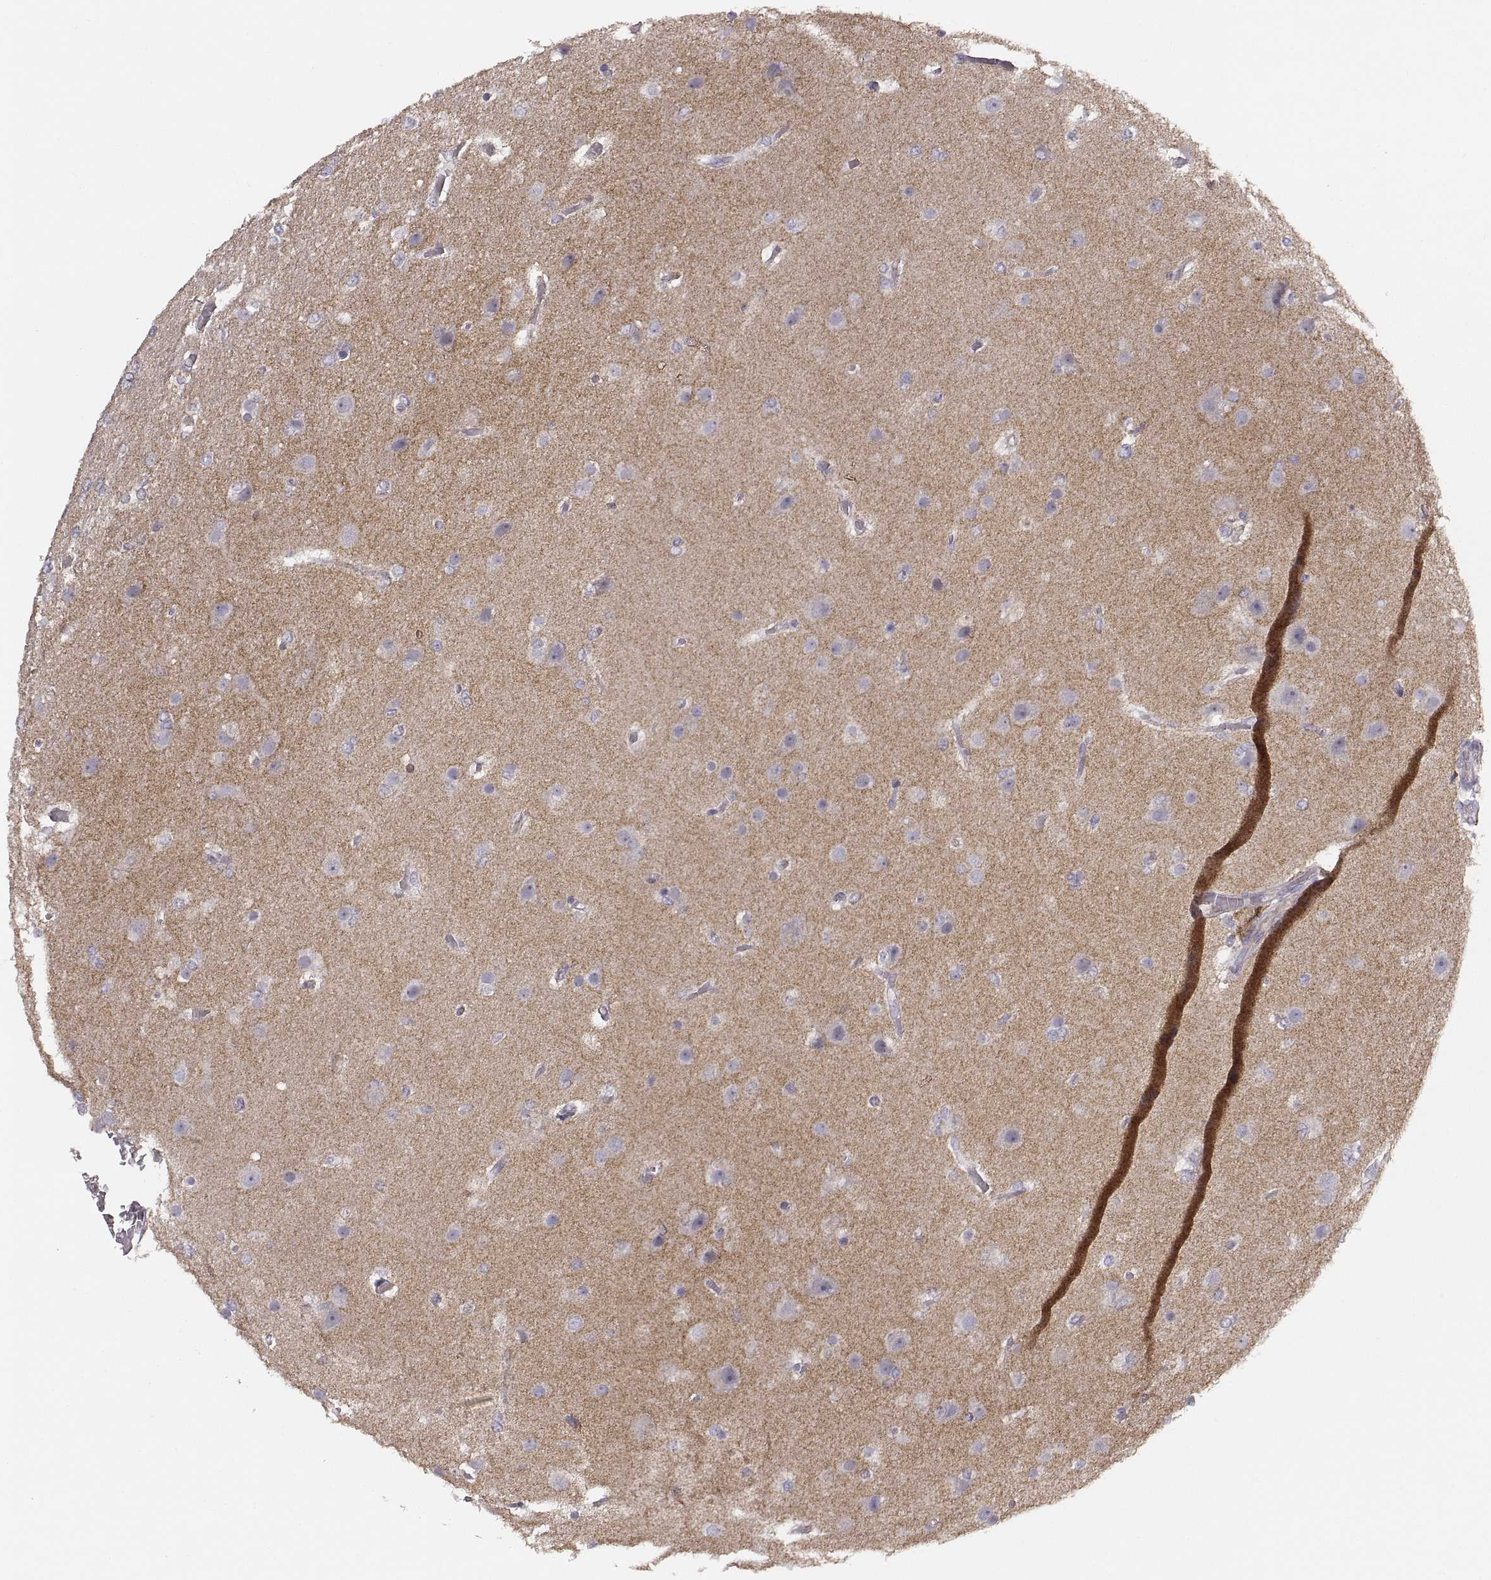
{"staining": {"intensity": "negative", "quantity": "none", "location": "none"}, "tissue": "glioma", "cell_type": "Tumor cells", "image_type": "cancer", "snomed": [{"axis": "morphology", "description": "Glioma, malignant, High grade"}, {"axis": "topography", "description": "Brain"}], "caption": "Tumor cells are negative for brown protein staining in glioma.", "gene": "CDH2", "patient": {"sex": "female", "age": 61}}